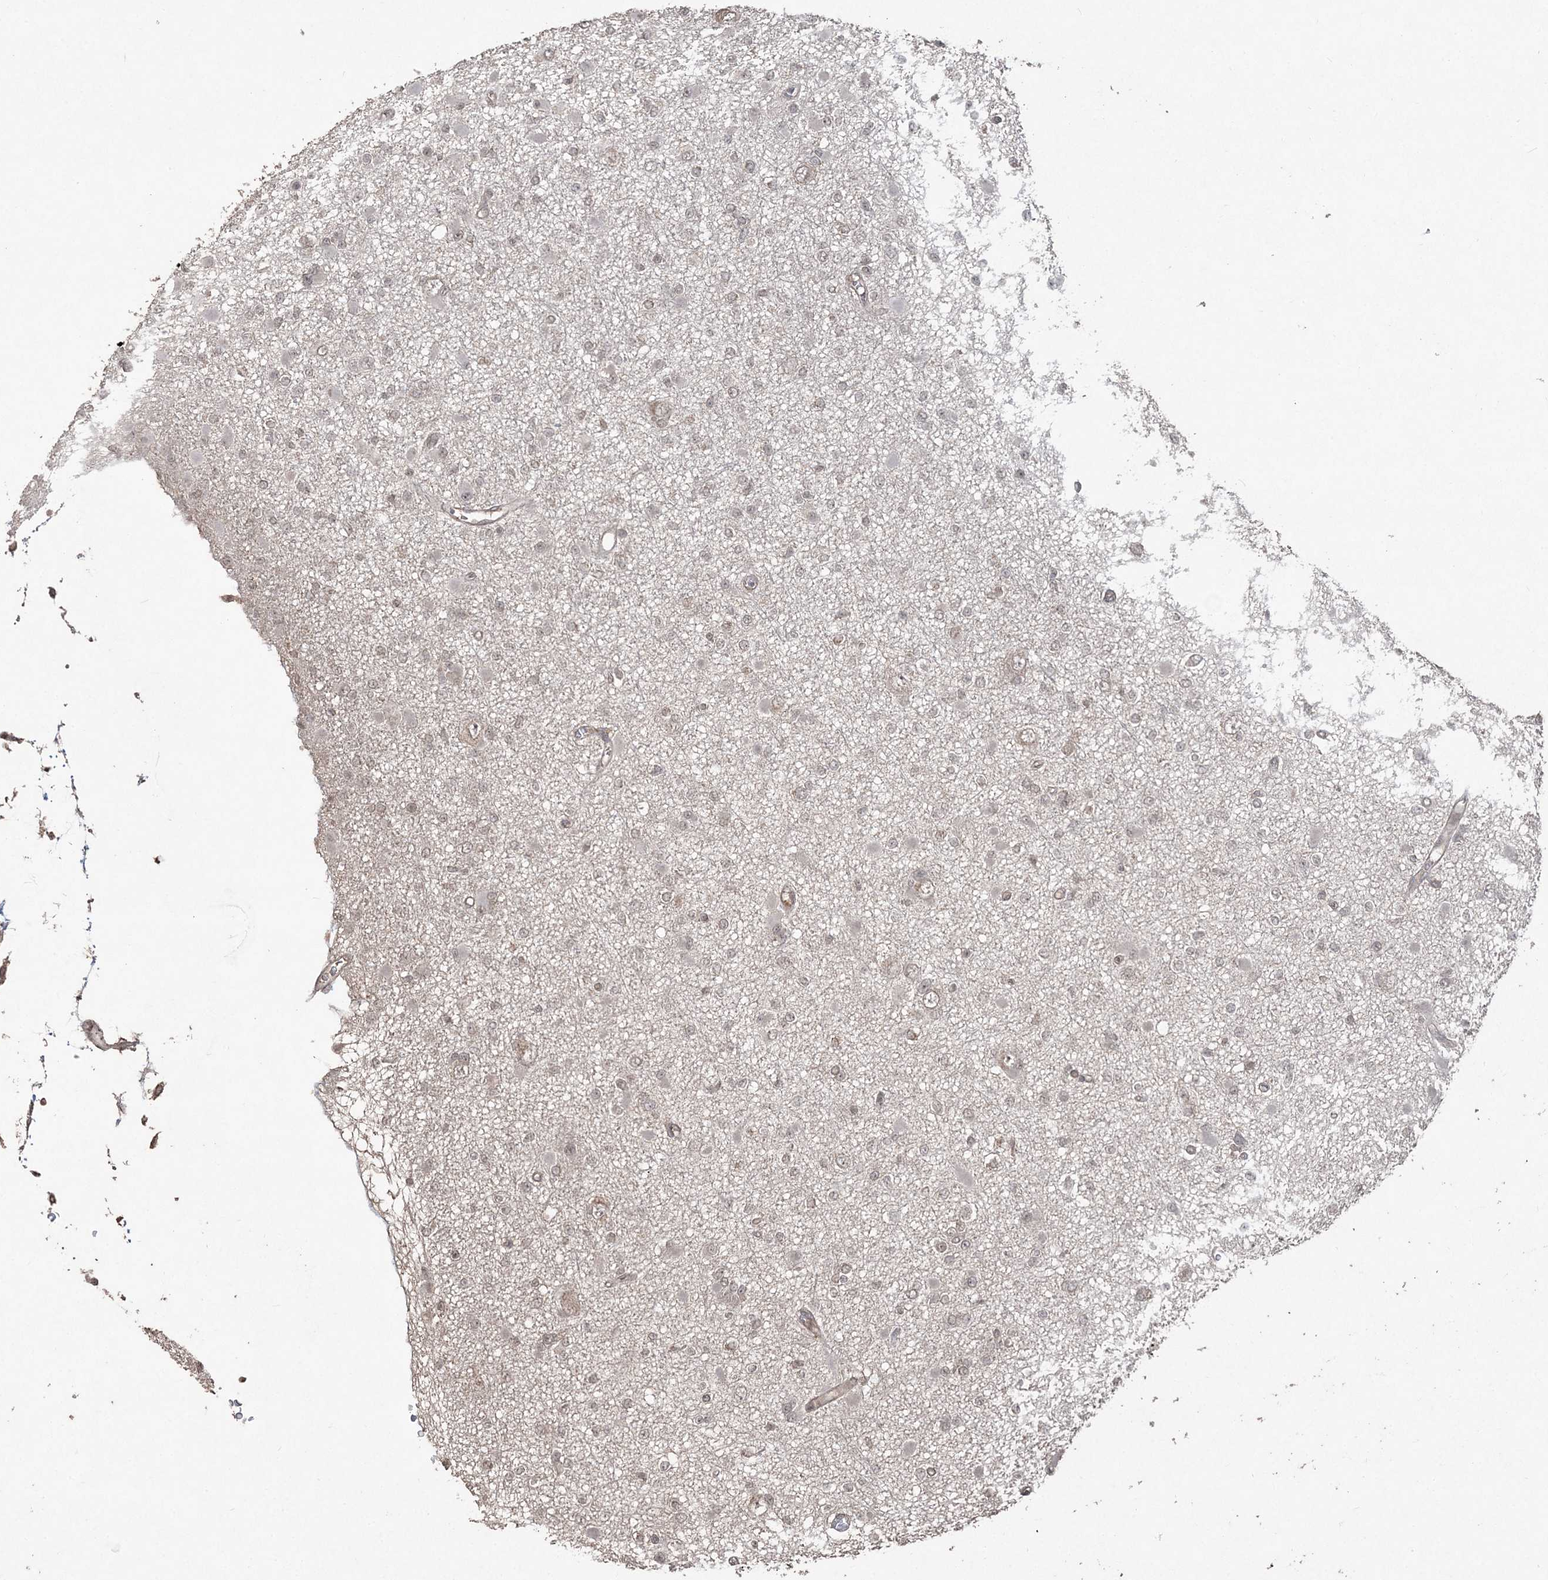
{"staining": {"intensity": "negative", "quantity": "none", "location": "none"}, "tissue": "glioma", "cell_type": "Tumor cells", "image_type": "cancer", "snomed": [{"axis": "morphology", "description": "Glioma, malignant, Low grade"}, {"axis": "topography", "description": "Brain"}], "caption": "Immunohistochemical staining of glioma shows no significant positivity in tumor cells.", "gene": "EHHADH", "patient": {"sex": "female", "age": 22}}